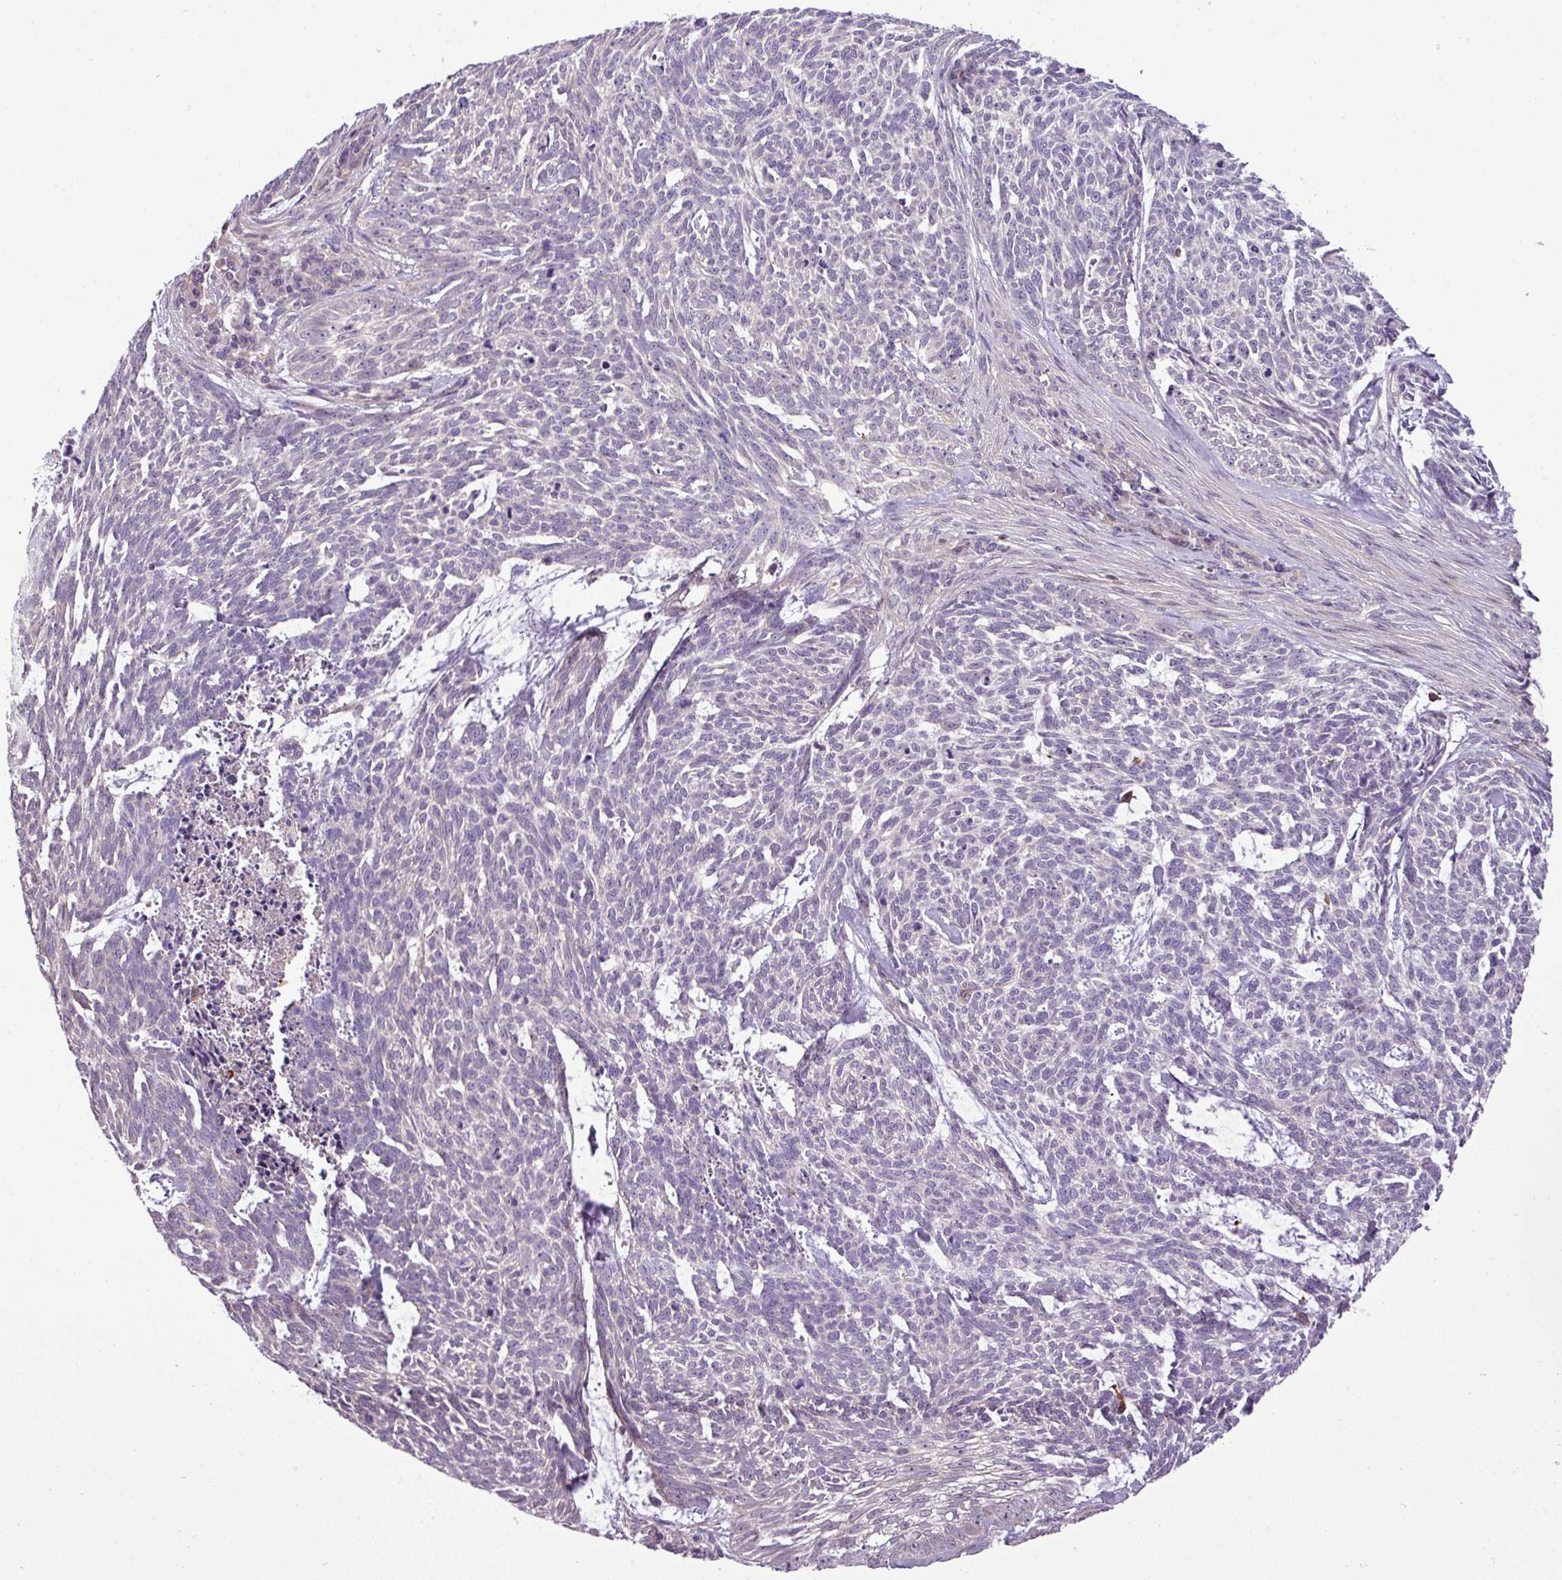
{"staining": {"intensity": "negative", "quantity": "none", "location": "none"}, "tissue": "skin cancer", "cell_type": "Tumor cells", "image_type": "cancer", "snomed": [{"axis": "morphology", "description": "Basal cell carcinoma"}, {"axis": "topography", "description": "Skin"}], "caption": "There is no significant staining in tumor cells of skin cancer.", "gene": "NBEAL2", "patient": {"sex": "female", "age": 93}}